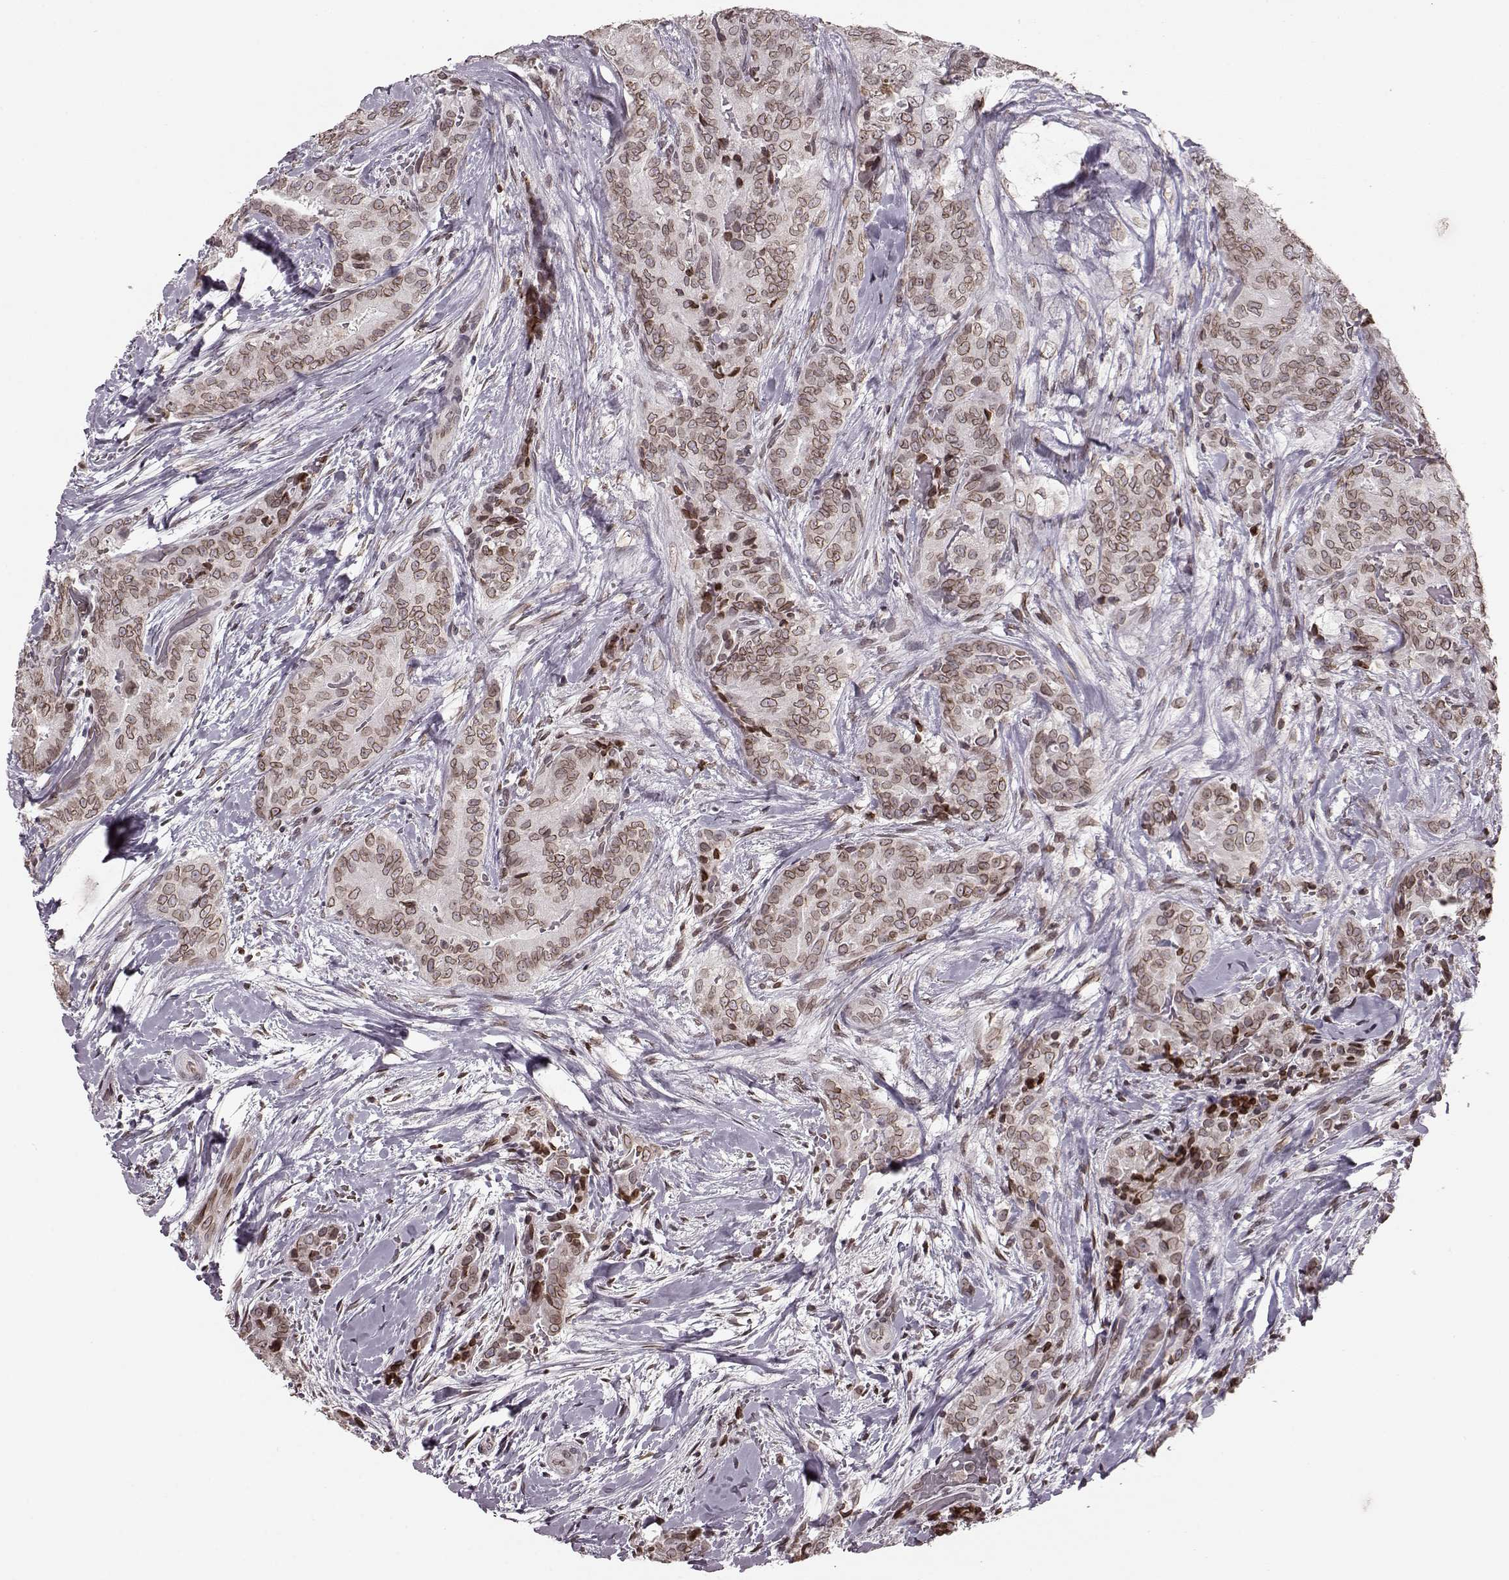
{"staining": {"intensity": "moderate", "quantity": ">75%", "location": "cytoplasmic/membranous,nuclear"}, "tissue": "thyroid cancer", "cell_type": "Tumor cells", "image_type": "cancer", "snomed": [{"axis": "morphology", "description": "Papillary adenocarcinoma, NOS"}, {"axis": "topography", "description": "Thyroid gland"}], "caption": "Immunohistochemical staining of human thyroid papillary adenocarcinoma shows medium levels of moderate cytoplasmic/membranous and nuclear expression in approximately >75% of tumor cells. The staining was performed using DAB (3,3'-diaminobenzidine) to visualize the protein expression in brown, while the nuclei were stained in blue with hematoxylin (Magnification: 20x).", "gene": "DCAF12", "patient": {"sex": "male", "age": 61}}